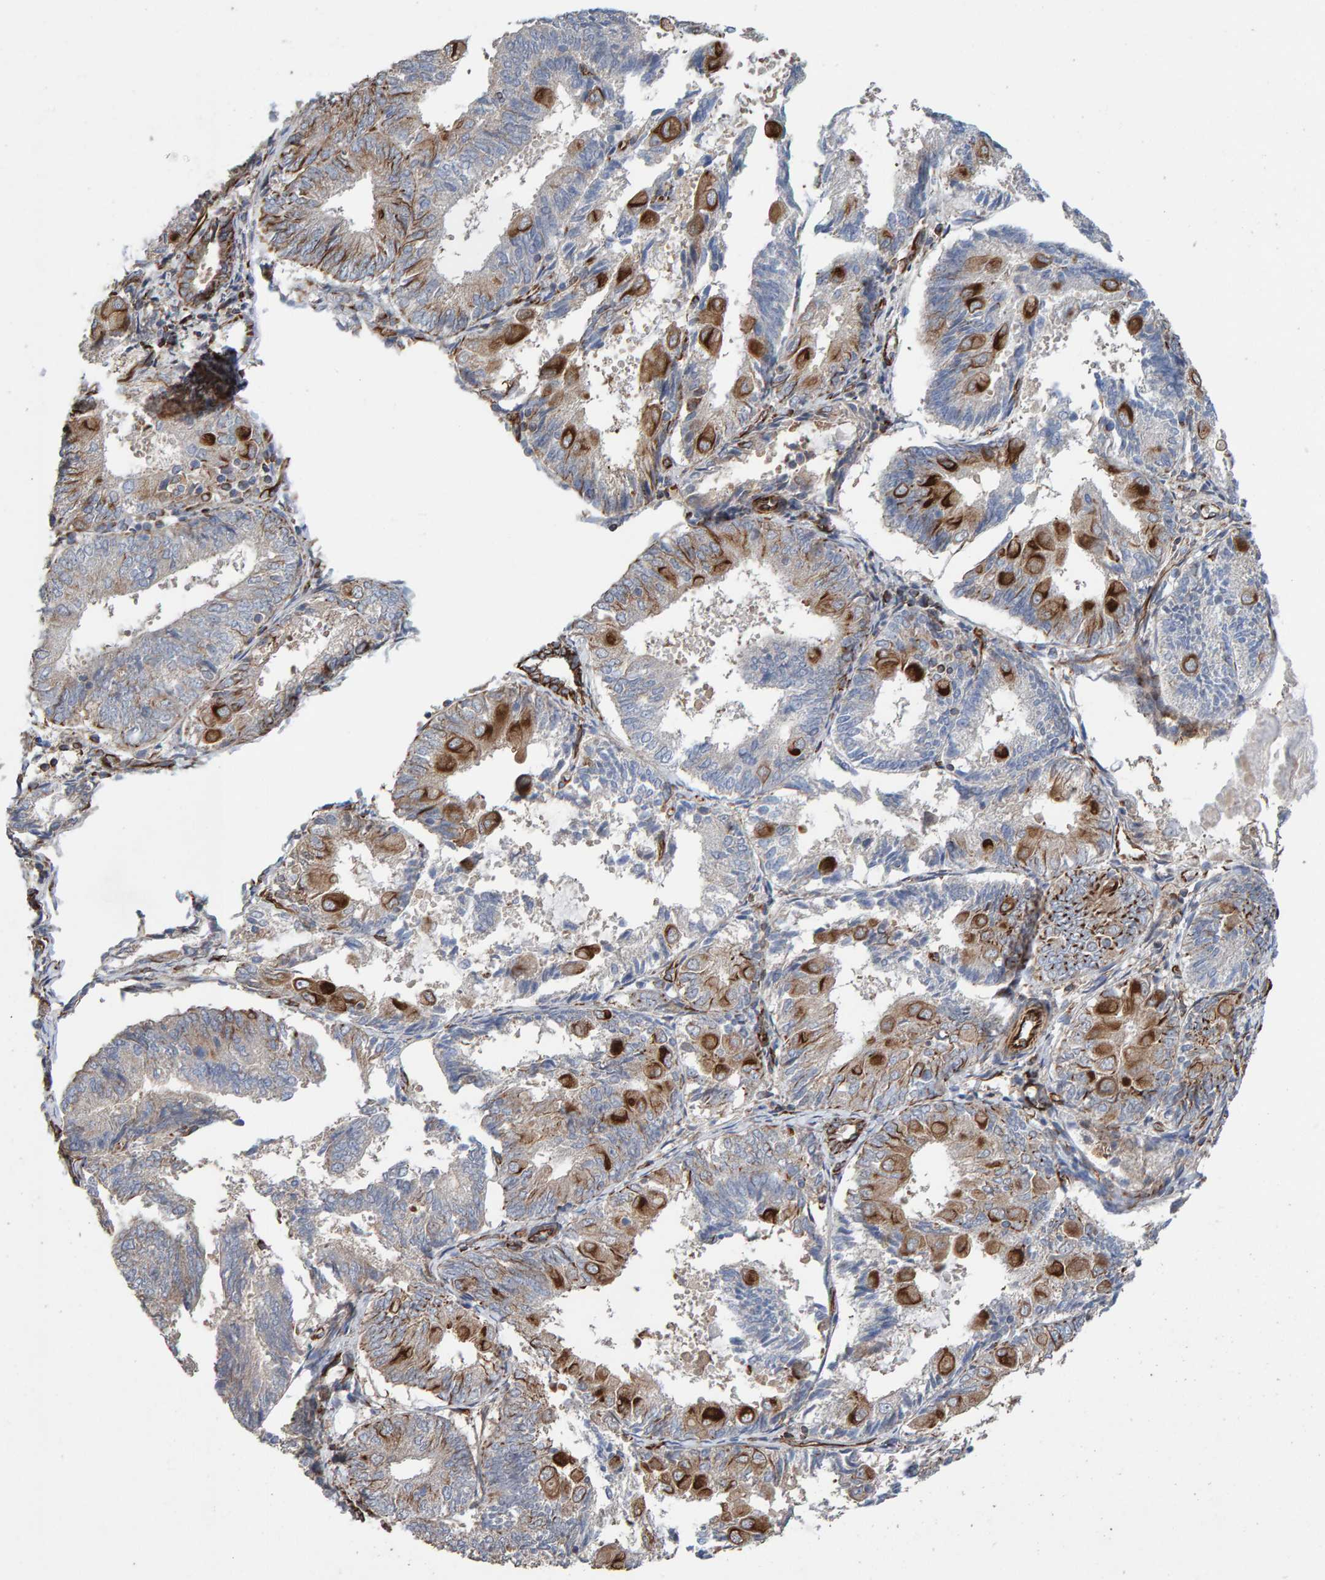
{"staining": {"intensity": "moderate", "quantity": "25%-75%", "location": "cytoplasmic/membranous"}, "tissue": "endometrial cancer", "cell_type": "Tumor cells", "image_type": "cancer", "snomed": [{"axis": "morphology", "description": "Adenocarcinoma, NOS"}, {"axis": "topography", "description": "Endometrium"}], "caption": "Endometrial cancer stained with immunohistochemistry exhibits moderate cytoplasmic/membranous positivity in approximately 25%-75% of tumor cells.", "gene": "ZNF347", "patient": {"sex": "female", "age": 81}}